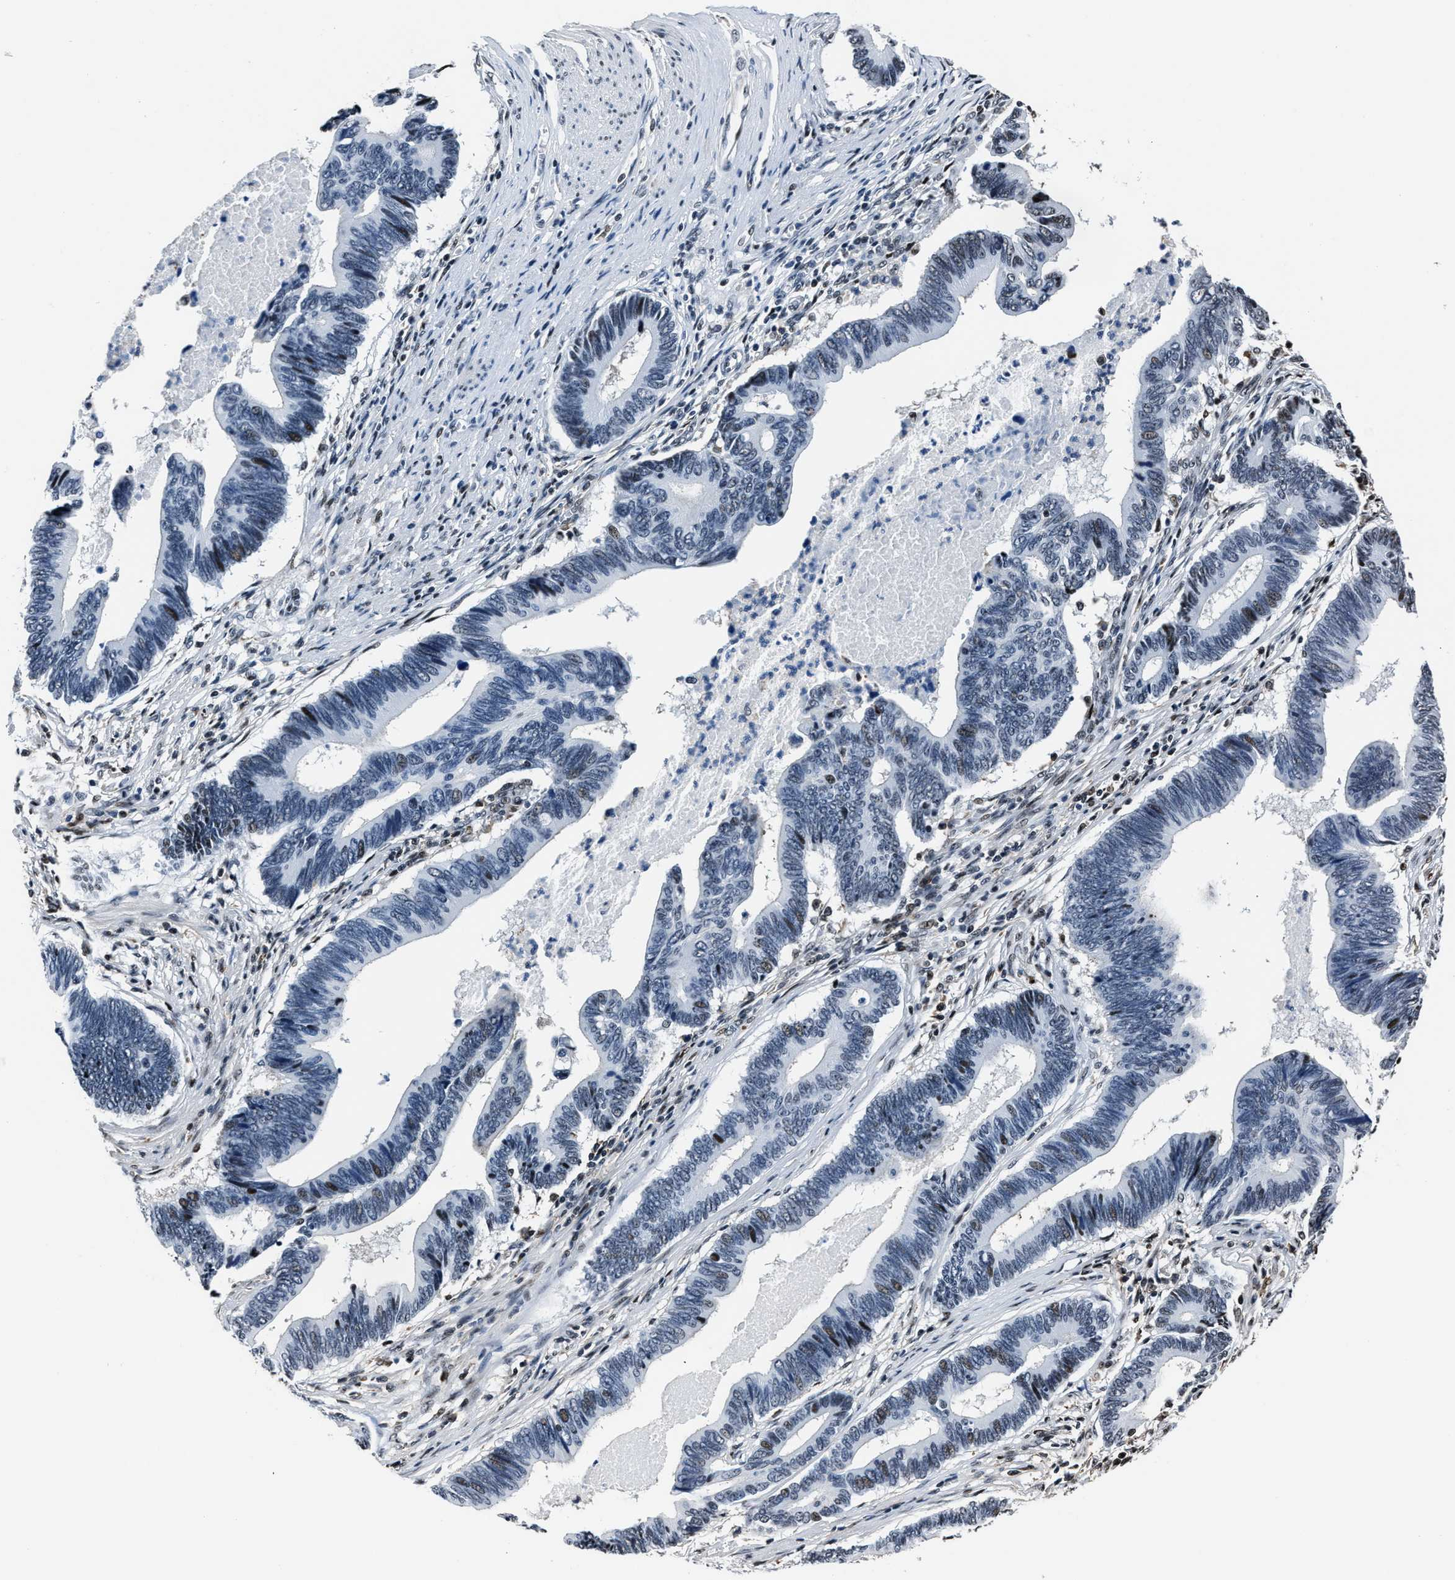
{"staining": {"intensity": "weak", "quantity": "<25%", "location": "nuclear"}, "tissue": "pancreatic cancer", "cell_type": "Tumor cells", "image_type": "cancer", "snomed": [{"axis": "morphology", "description": "Adenocarcinoma, NOS"}, {"axis": "topography", "description": "Pancreas"}], "caption": "IHC image of human adenocarcinoma (pancreatic) stained for a protein (brown), which reveals no staining in tumor cells.", "gene": "PPIE", "patient": {"sex": "female", "age": 70}}